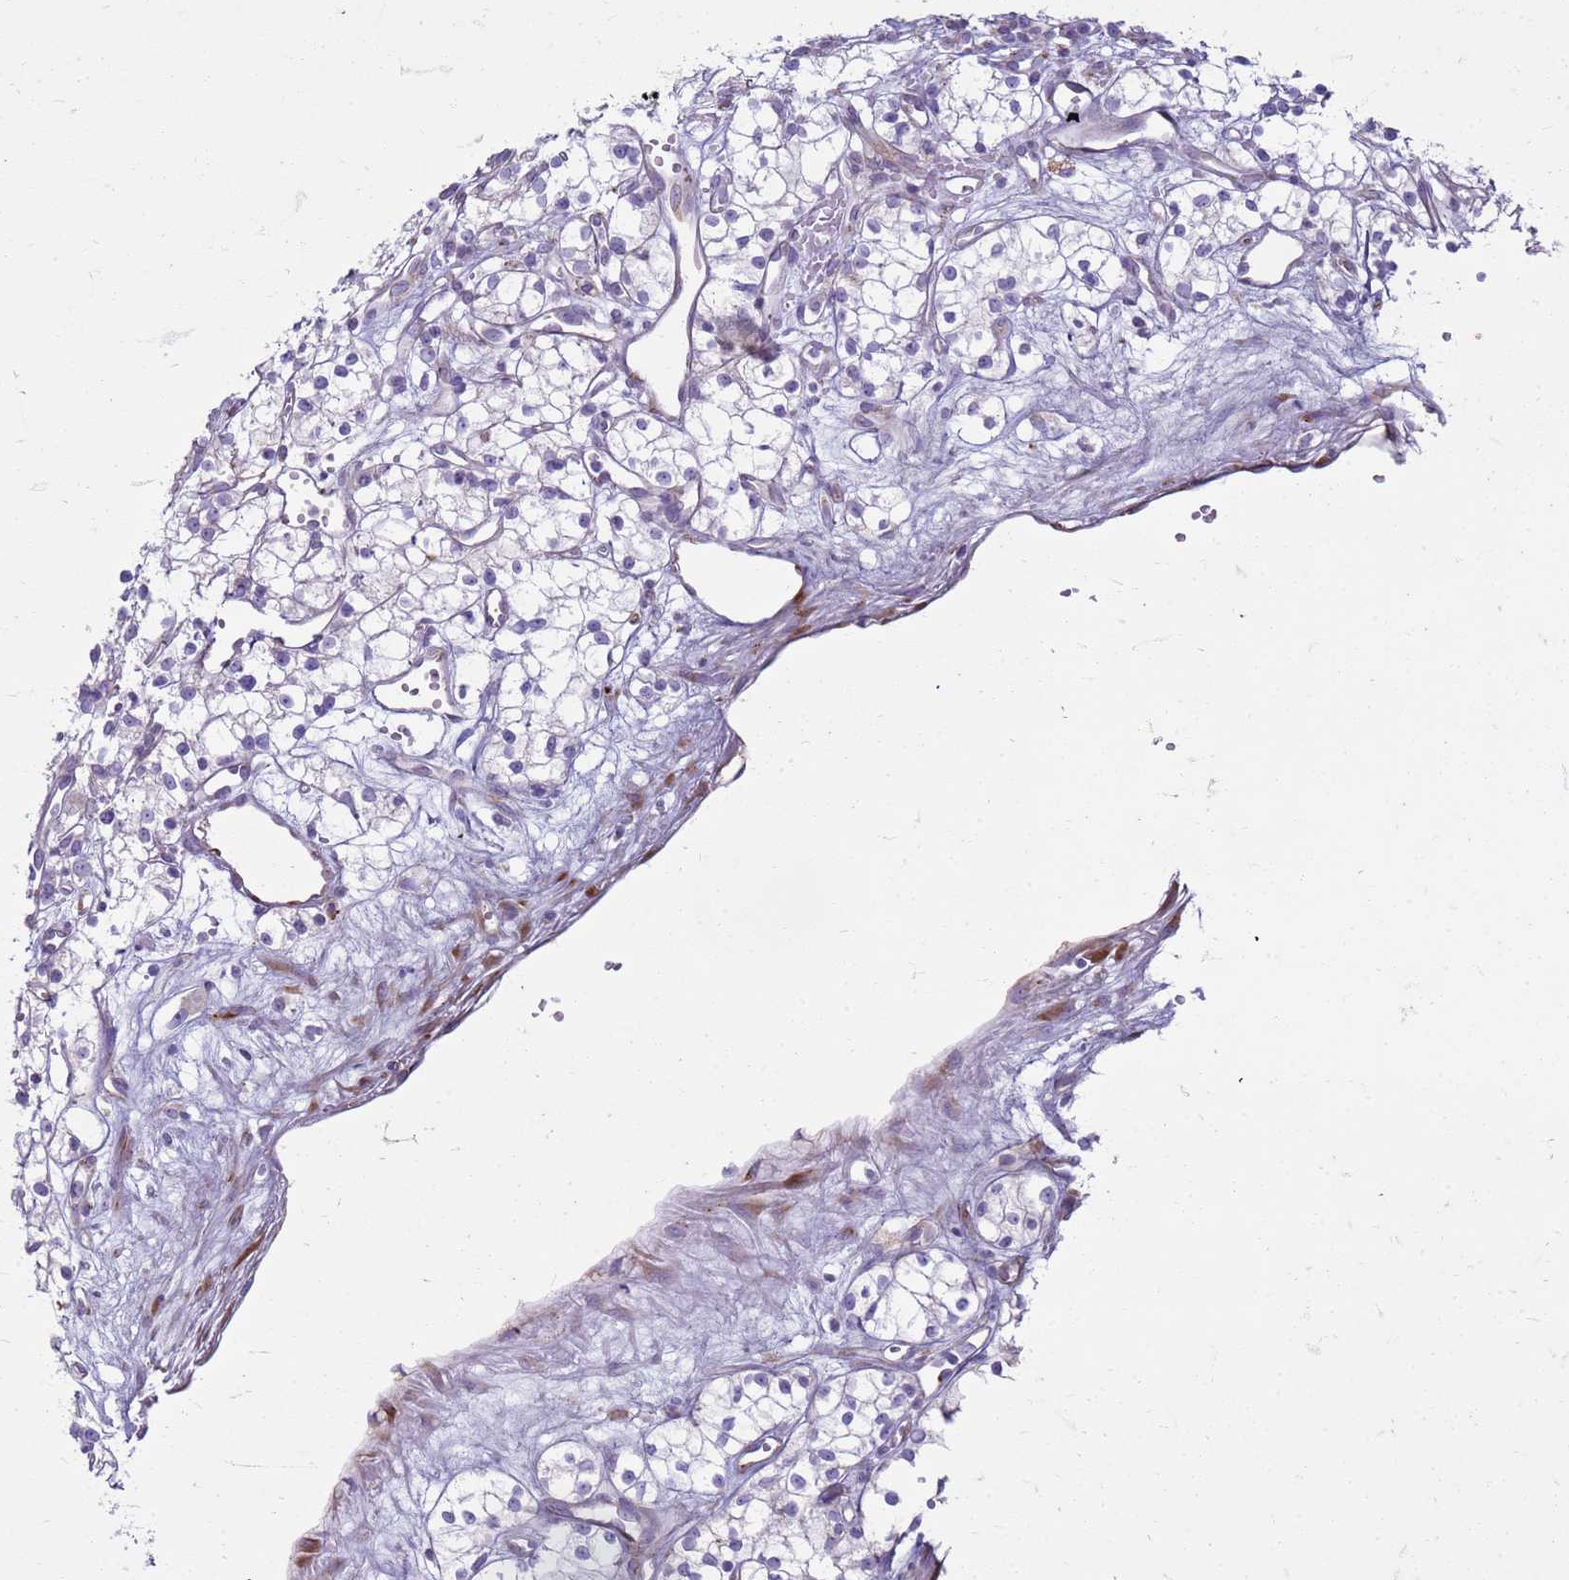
{"staining": {"intensity": "negative", "quantity": "none", "location": "none"}, "tissue": "renal cancer", "cell_type": "Tumor cells", "image_type": "cancer", "snomed": [{"axis": "morphology", "description": "Adenocarcinoma, NOS"}, {"axis": "topography", "description": "Kidney"}], "caption": "Renal cancer was stained to show a protein in brown. There is no significant positivity in tumor cells.", "gene": "PDK3", "patient": {"sex": "male", "age": 59}}